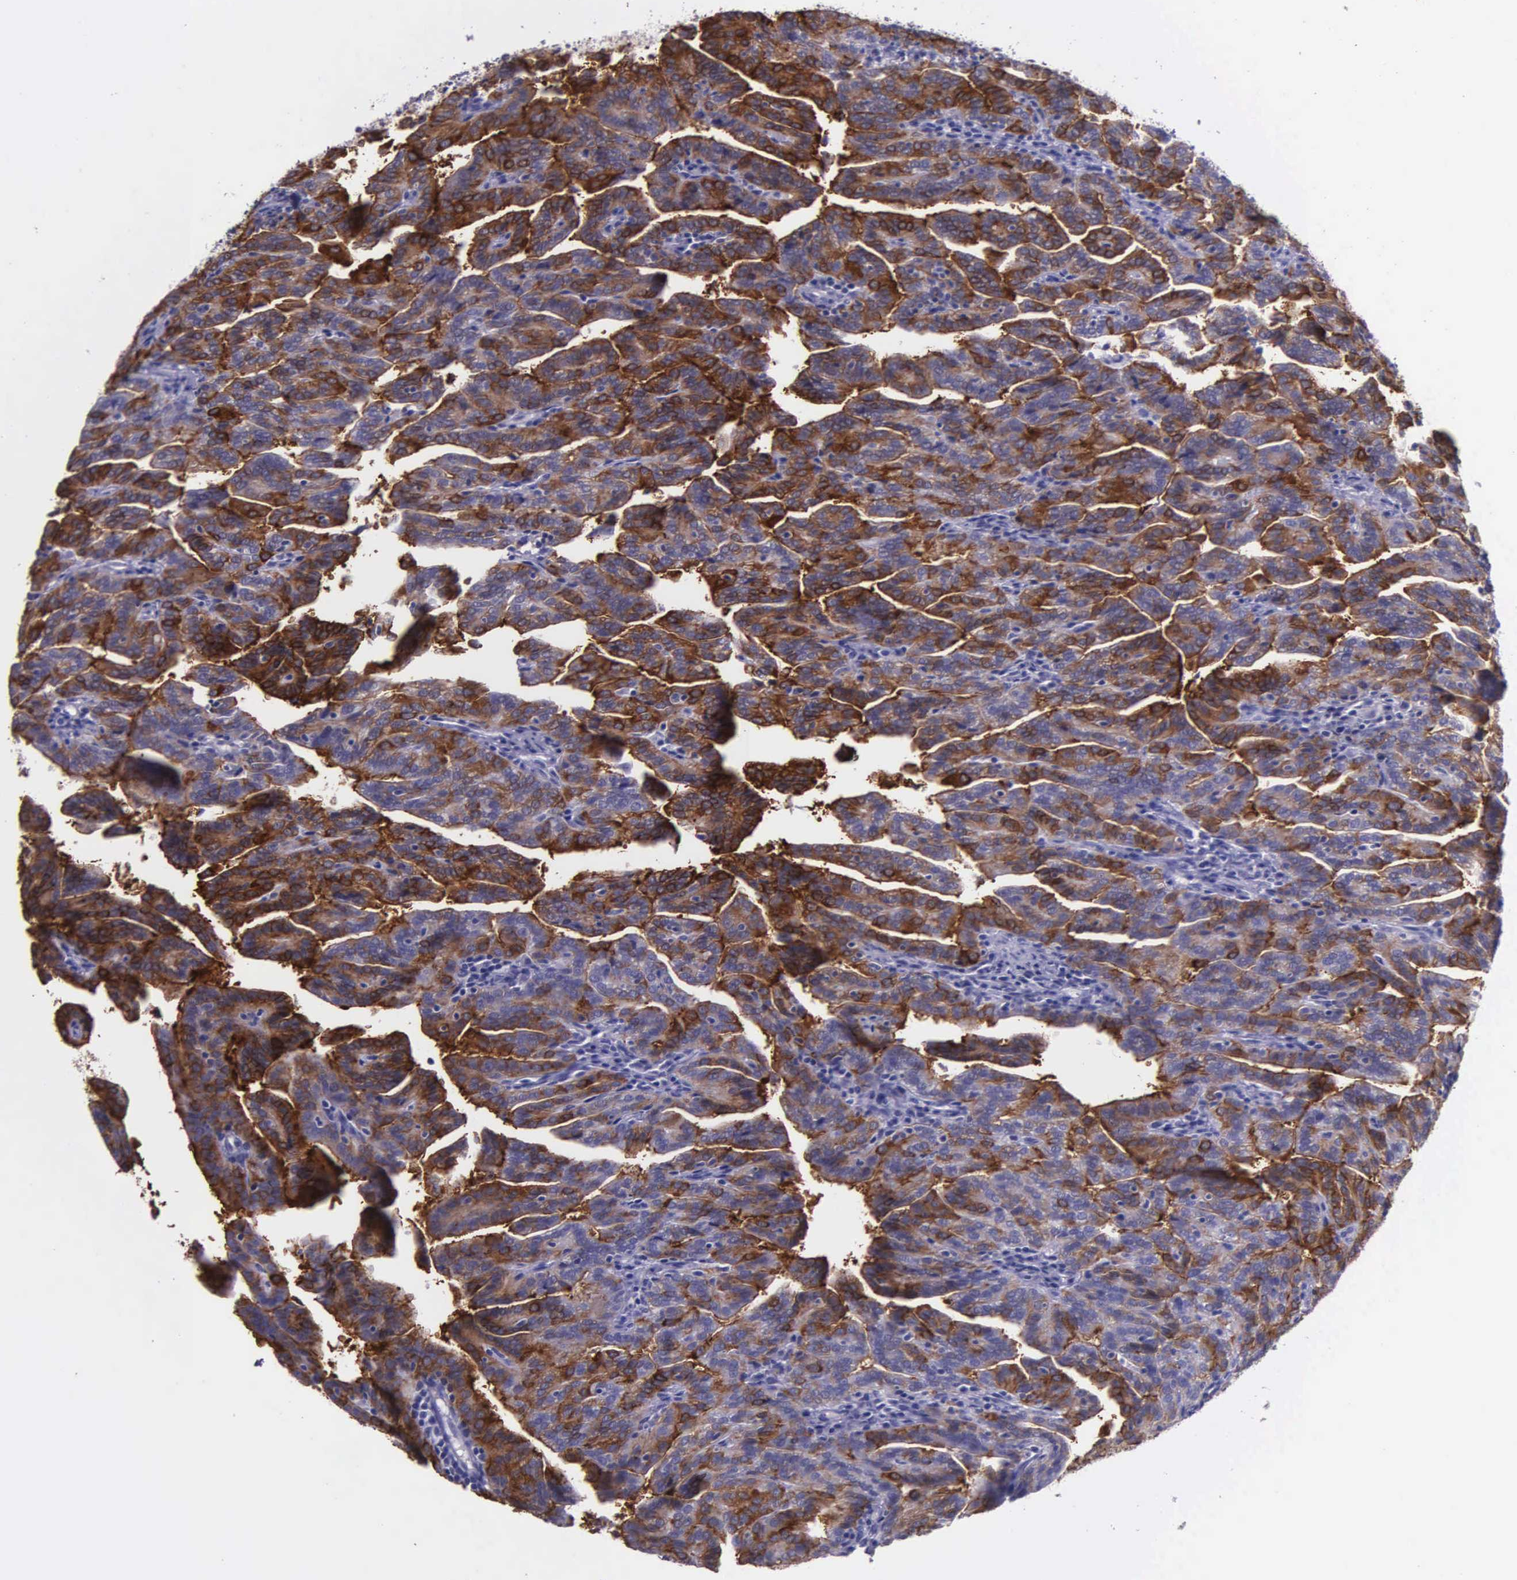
{"staining": {"intensity": "strong", "quantity": ">75%", "location": "cytoplasmic/membranous"}, "tissue": "renal cancer", "cell_type": "Tumor cells", "image_type": "cancer", "snomed": [{"axis": "morphology", "description": "Adenocarcinoma, NOS"}, {"axis": "topography", "description": "Kidney"}], "caption": "A brown stain highlights strong cytoplasmic/membranous positivity of a protein in renal cancer (adenocarcinoma) tumor cells.", "gene": "AHNAK2", "patient": {"sex": "male", "age": 61}}